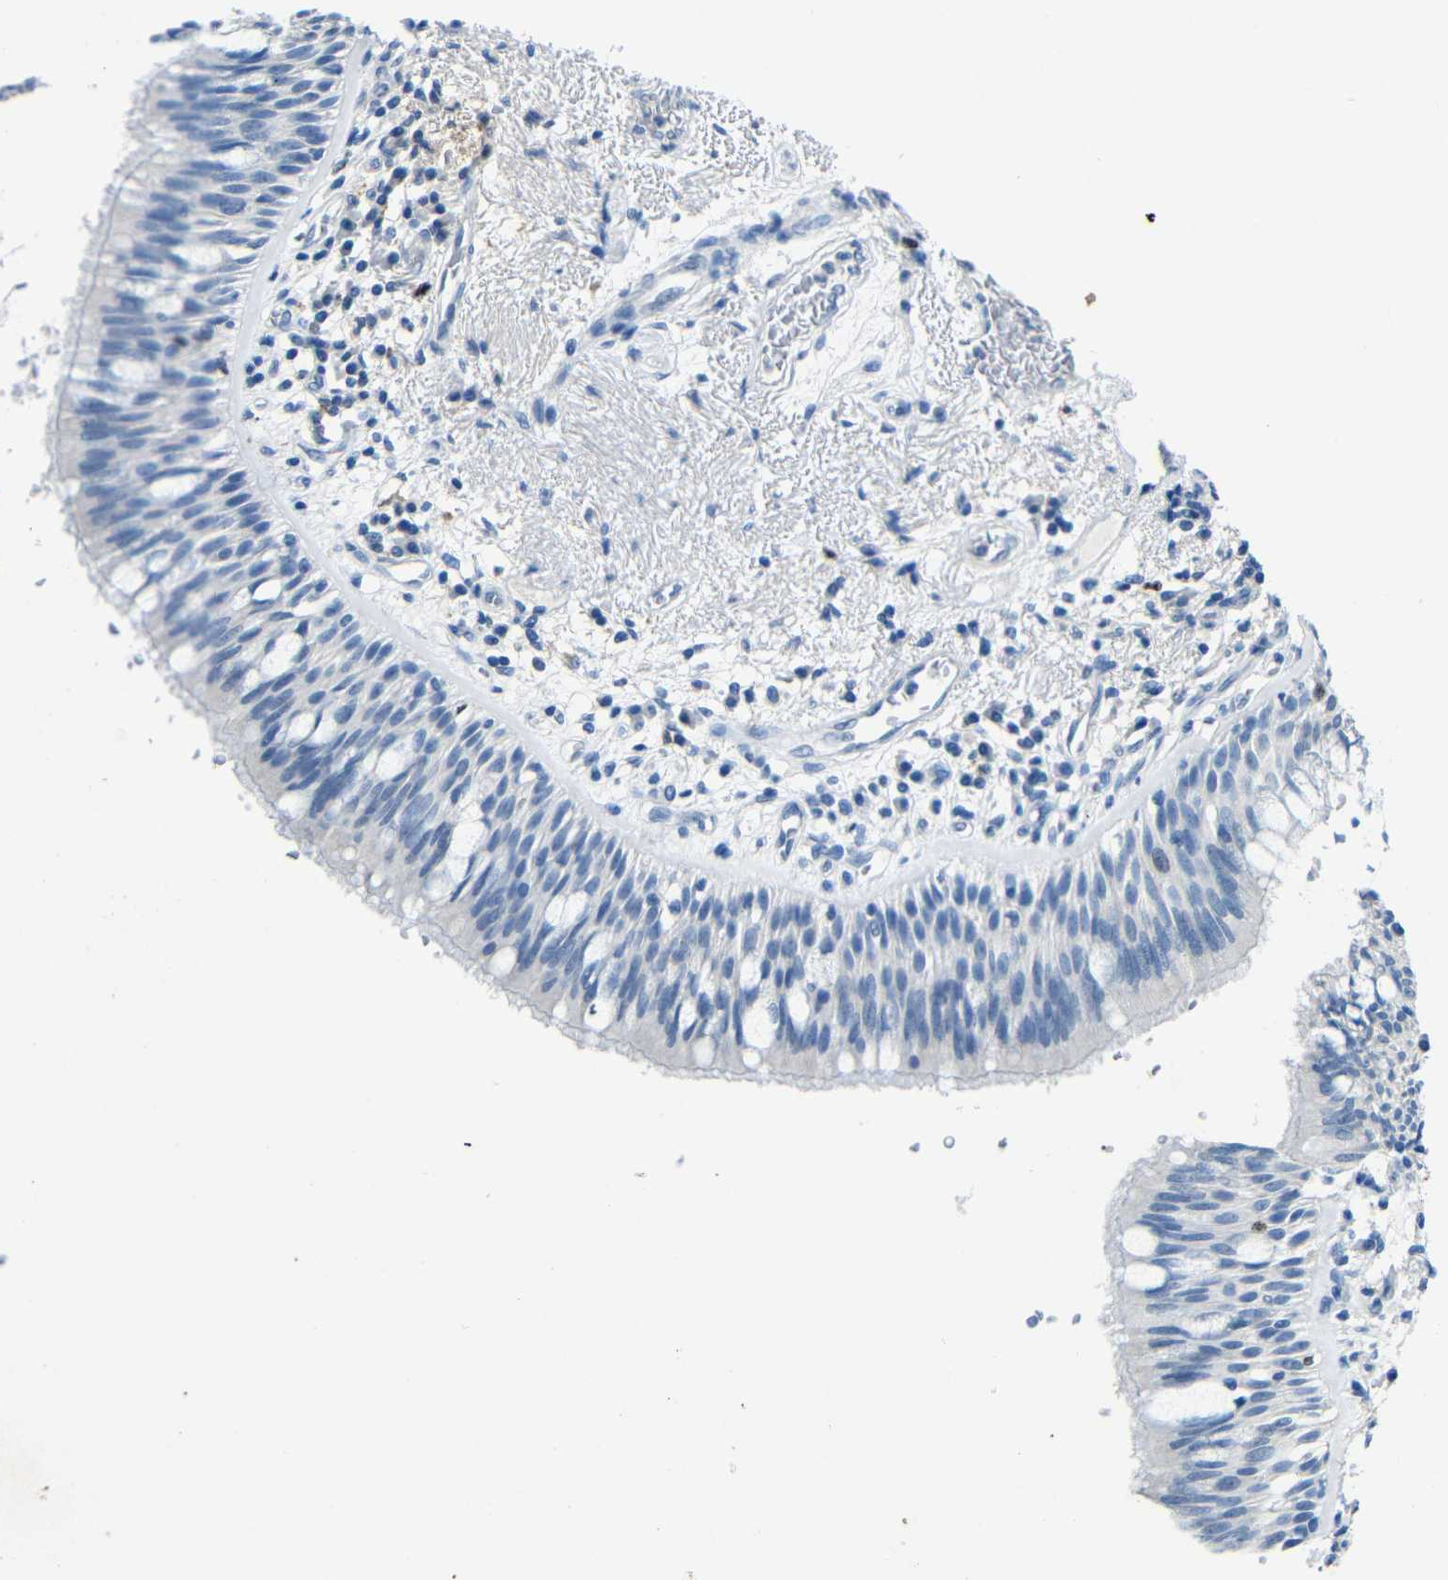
{"staining": {"intensity": "negative", "quantity": "none", "location": "none"}, "tissue": "bronchus", "cell_type": "Respiratory epithelial cells", "image_type": "normal", "snomed": [{"axis": "morphology", "description": "Normal tissue, NOS"}, {"axis": "morphology", "description": "Adenocarcinoma, NOS"}, {"axis": "morphology", "description": "Adenocarcinoma, metastatic, NOS"}, {"axis": "topography", "description": "Lymph node"}, {"axis": "topography", "description": "Bronchus"}, {"axis": "topography", "description": "Lung"}], "caption": "IHC of unremarkable bronchus shows no expression in respiratory epithelial cells.", "gene": "INCENP", "patient": {"sex": "female", "age": 54}}